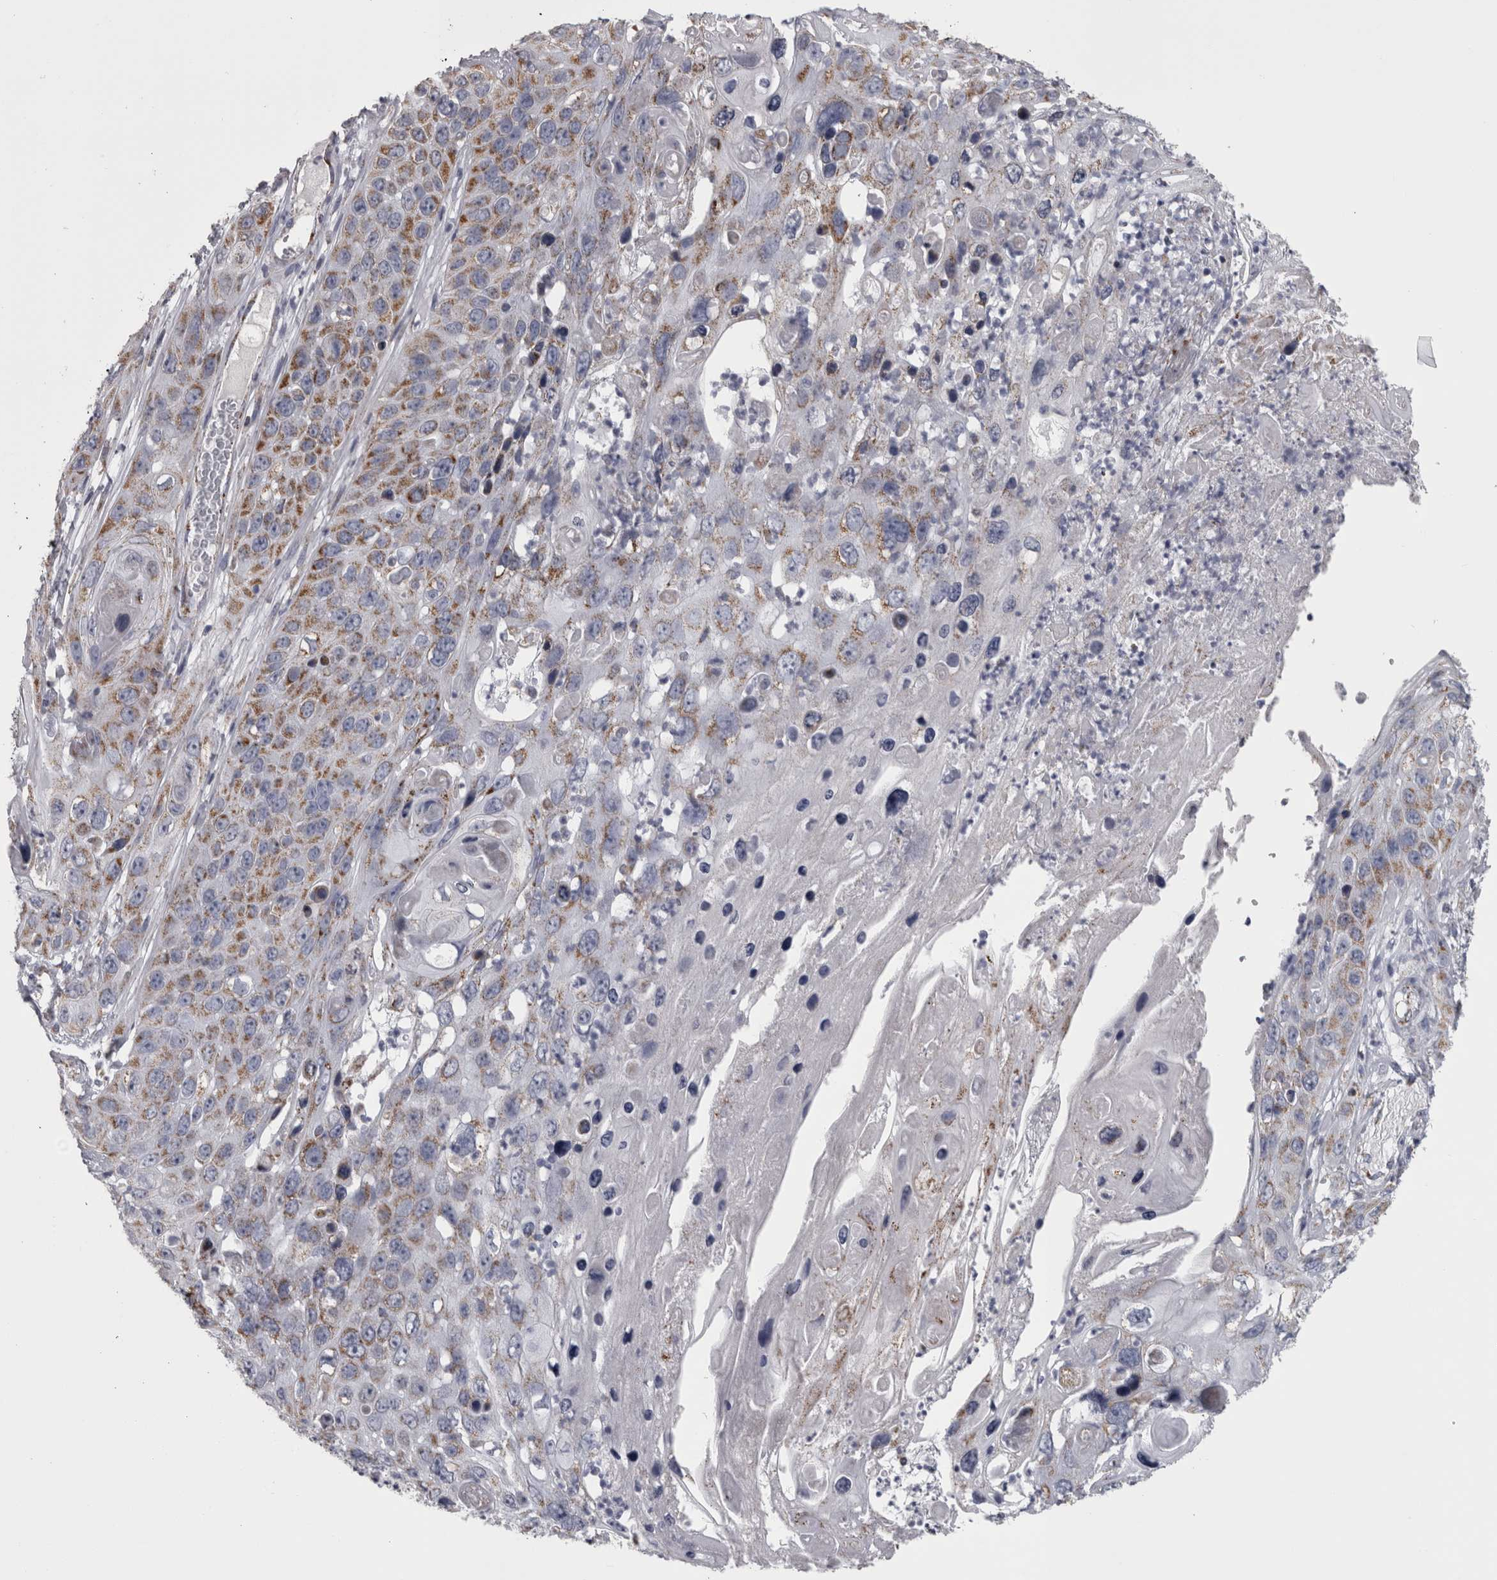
{"staining": {"intensity": "moderate", "quantity": ">75%", "location": "cytoplasmic/membranous"}, "tissue": "skin cancer", "cell_type": "Tumor cells", "image_type": "cancer", "snomed": [{"axis": "morphology", "description": "Squamous cell carcinoma, NOS"}, {"axis": "topography", "description": "Skin"}], "caption": "High-magnification brightfield microscopy of skin cancer (squamous cell carcinoma) stained with DAB (3,3'-diaminobenzidine) (brown) and counterstained with hematoxylin (blue). tumor cells exhibit moderate cytoplasmic/membranous expression is identified in about>75% of cells. (Stains: DAB (3,3'-diaminobenzidine) in brown, nuclei in blue, Microscopy: brightfield microscopy at high magnification).", "gene": "DBT", "patient": {"sex": "male", "age": 55}}